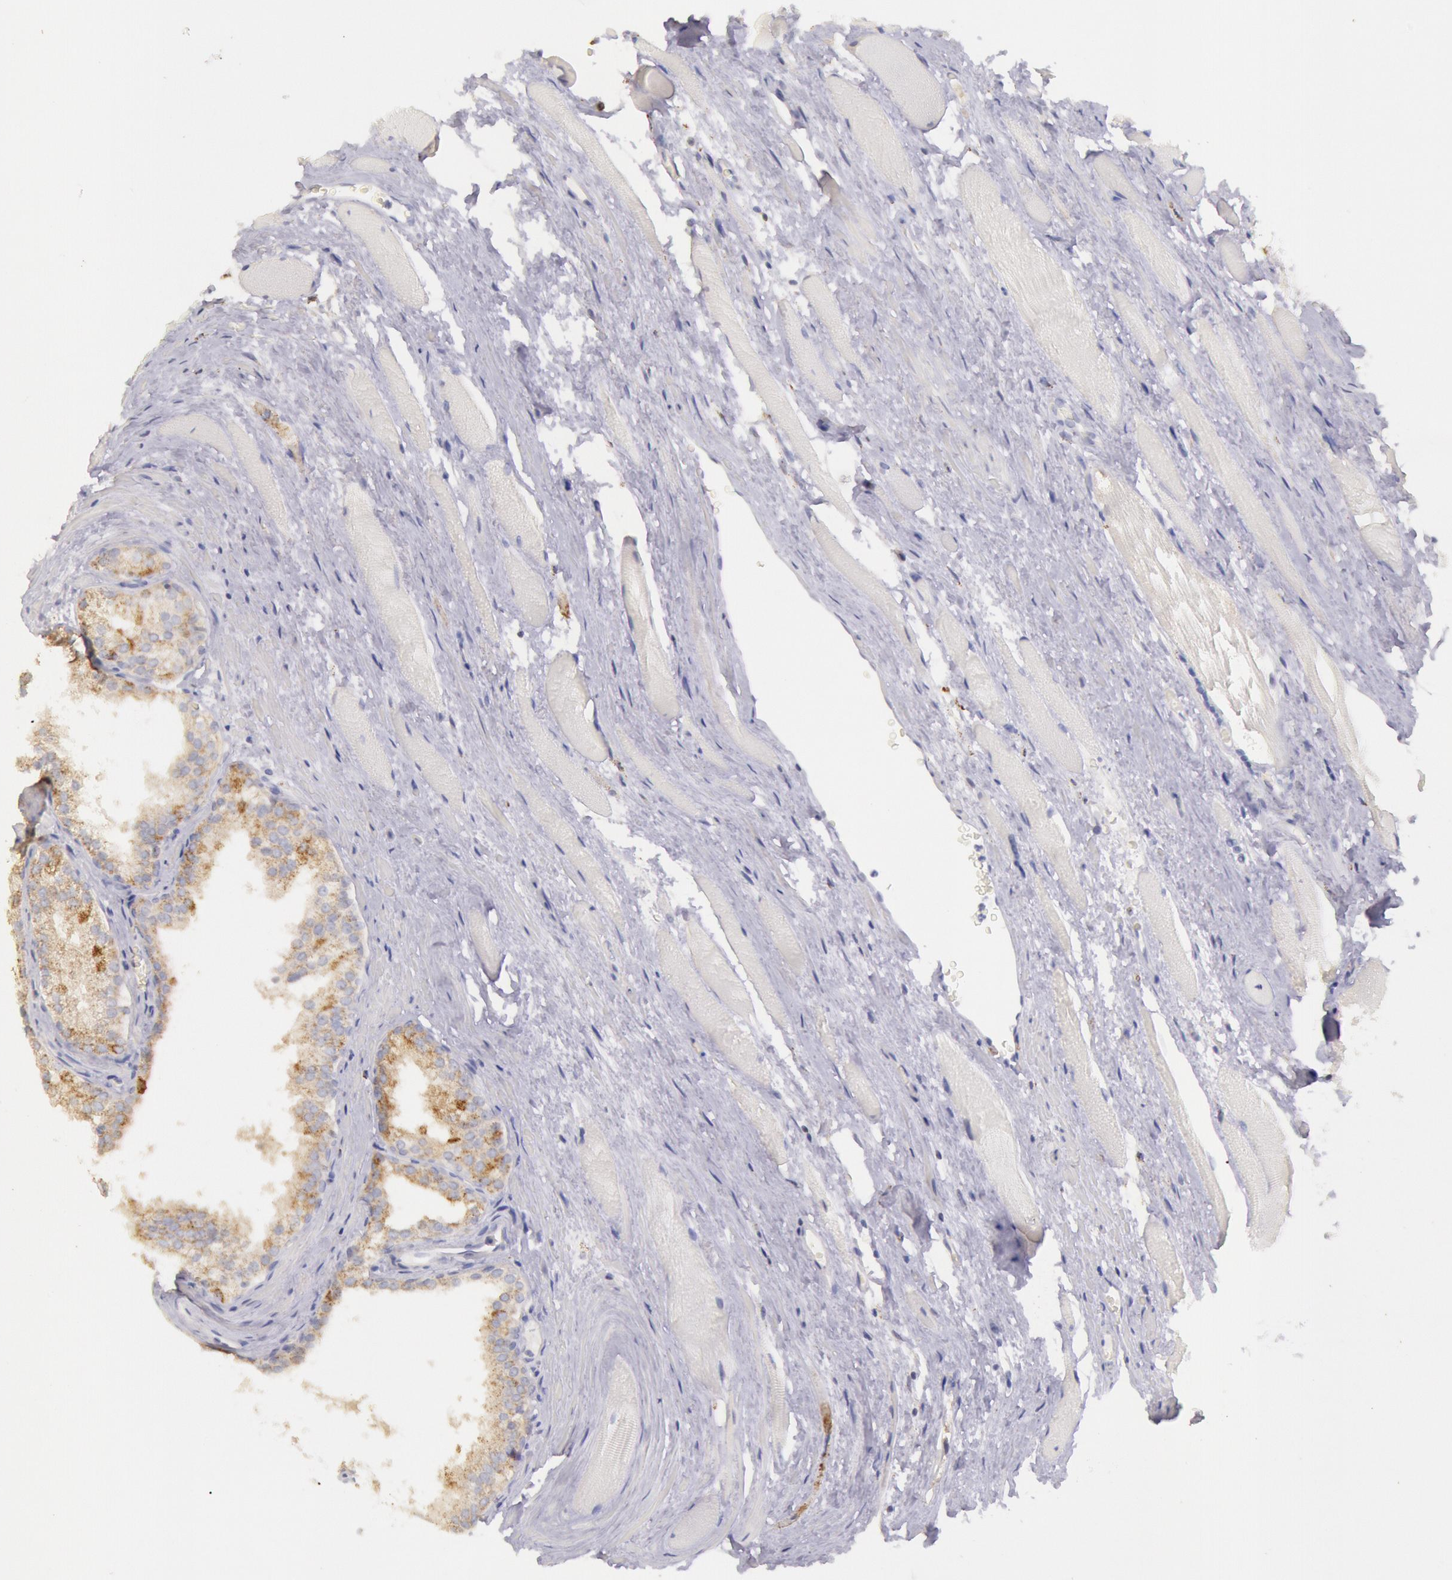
{"staining": {"intensity": "moderate", "quantity": "25%-75%", "location": "cytoplasmic/membranous"}, "tissue": "prostate cancer", "cell_type": "Tumor cells", "image_type": "cancer", "snomed": [{"axis": "morphology", "description": "Adenocarcinoma, Medium grade"}, {"axis": "topography", "description": "Prostate"}], "caption": "A brown stain labels moderate cytoplasmic/membranous positivity of a protein in human prostate medium-grade adenocarcinoma tumor cells.", "gene": "FRMD6", "patient": {"sex": "male", "age": 72}}